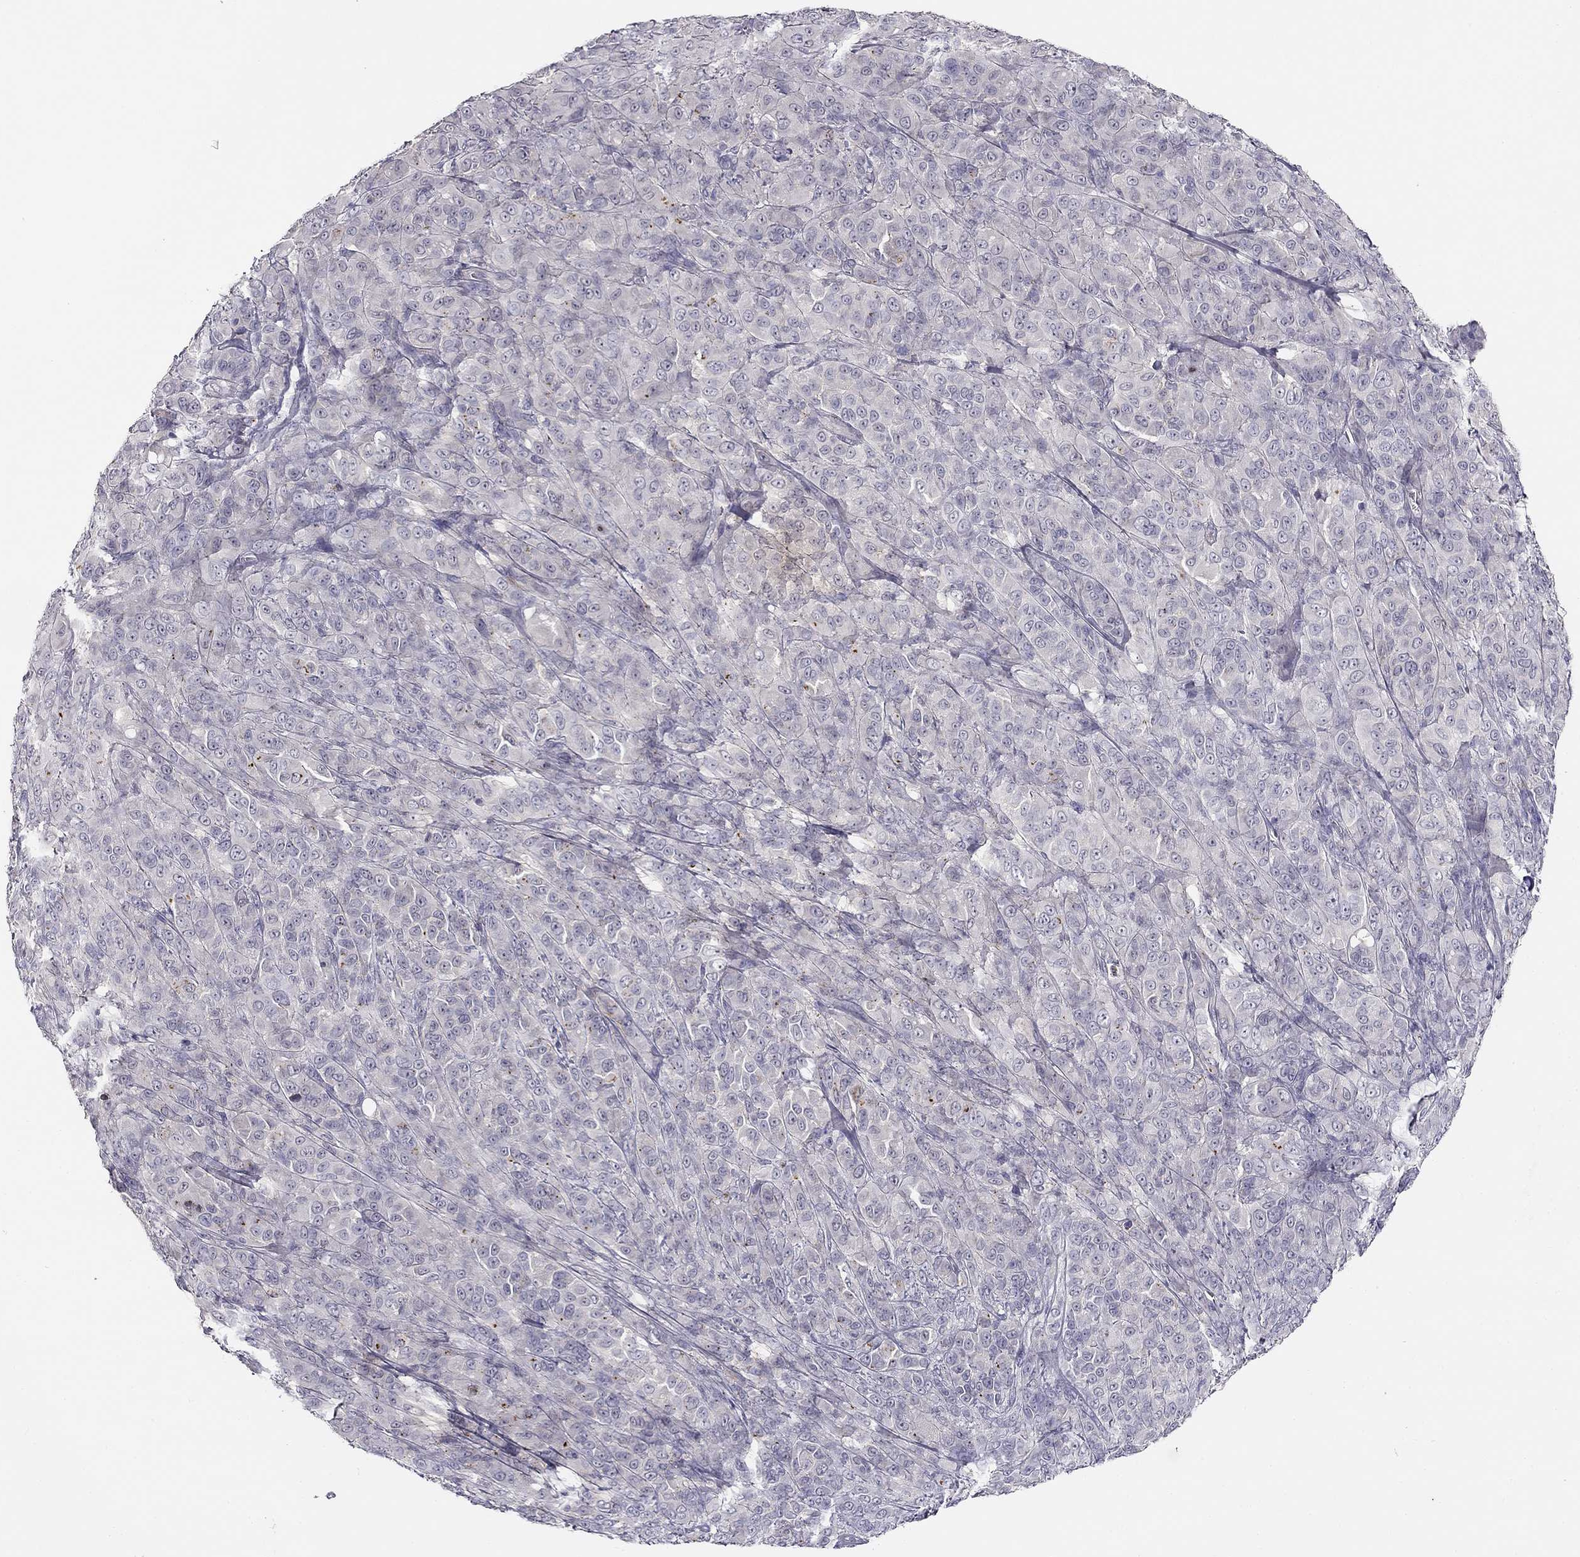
{"staining": {"intensity": "negative", "quantity": "none", "location": "none"}, "tissue": "melanoma", "cell_type": "Tumor cells", "image_type": "cancer", "snomed": [{"axis": "morphology", "description": "Malignant melanoma, NOS"}, {"axis": "topography", "description": "Skin"}], "caption": "The histopathology image reveals no significant staining in tumor cells of malignant melanoma. (DAB (3,3'-diaminobenzidine) immunohistochemistry visualized using brightfield microscopy, high magnification).", "gene": "CNR1", "patient": {"sex": "female", "age": 87}}